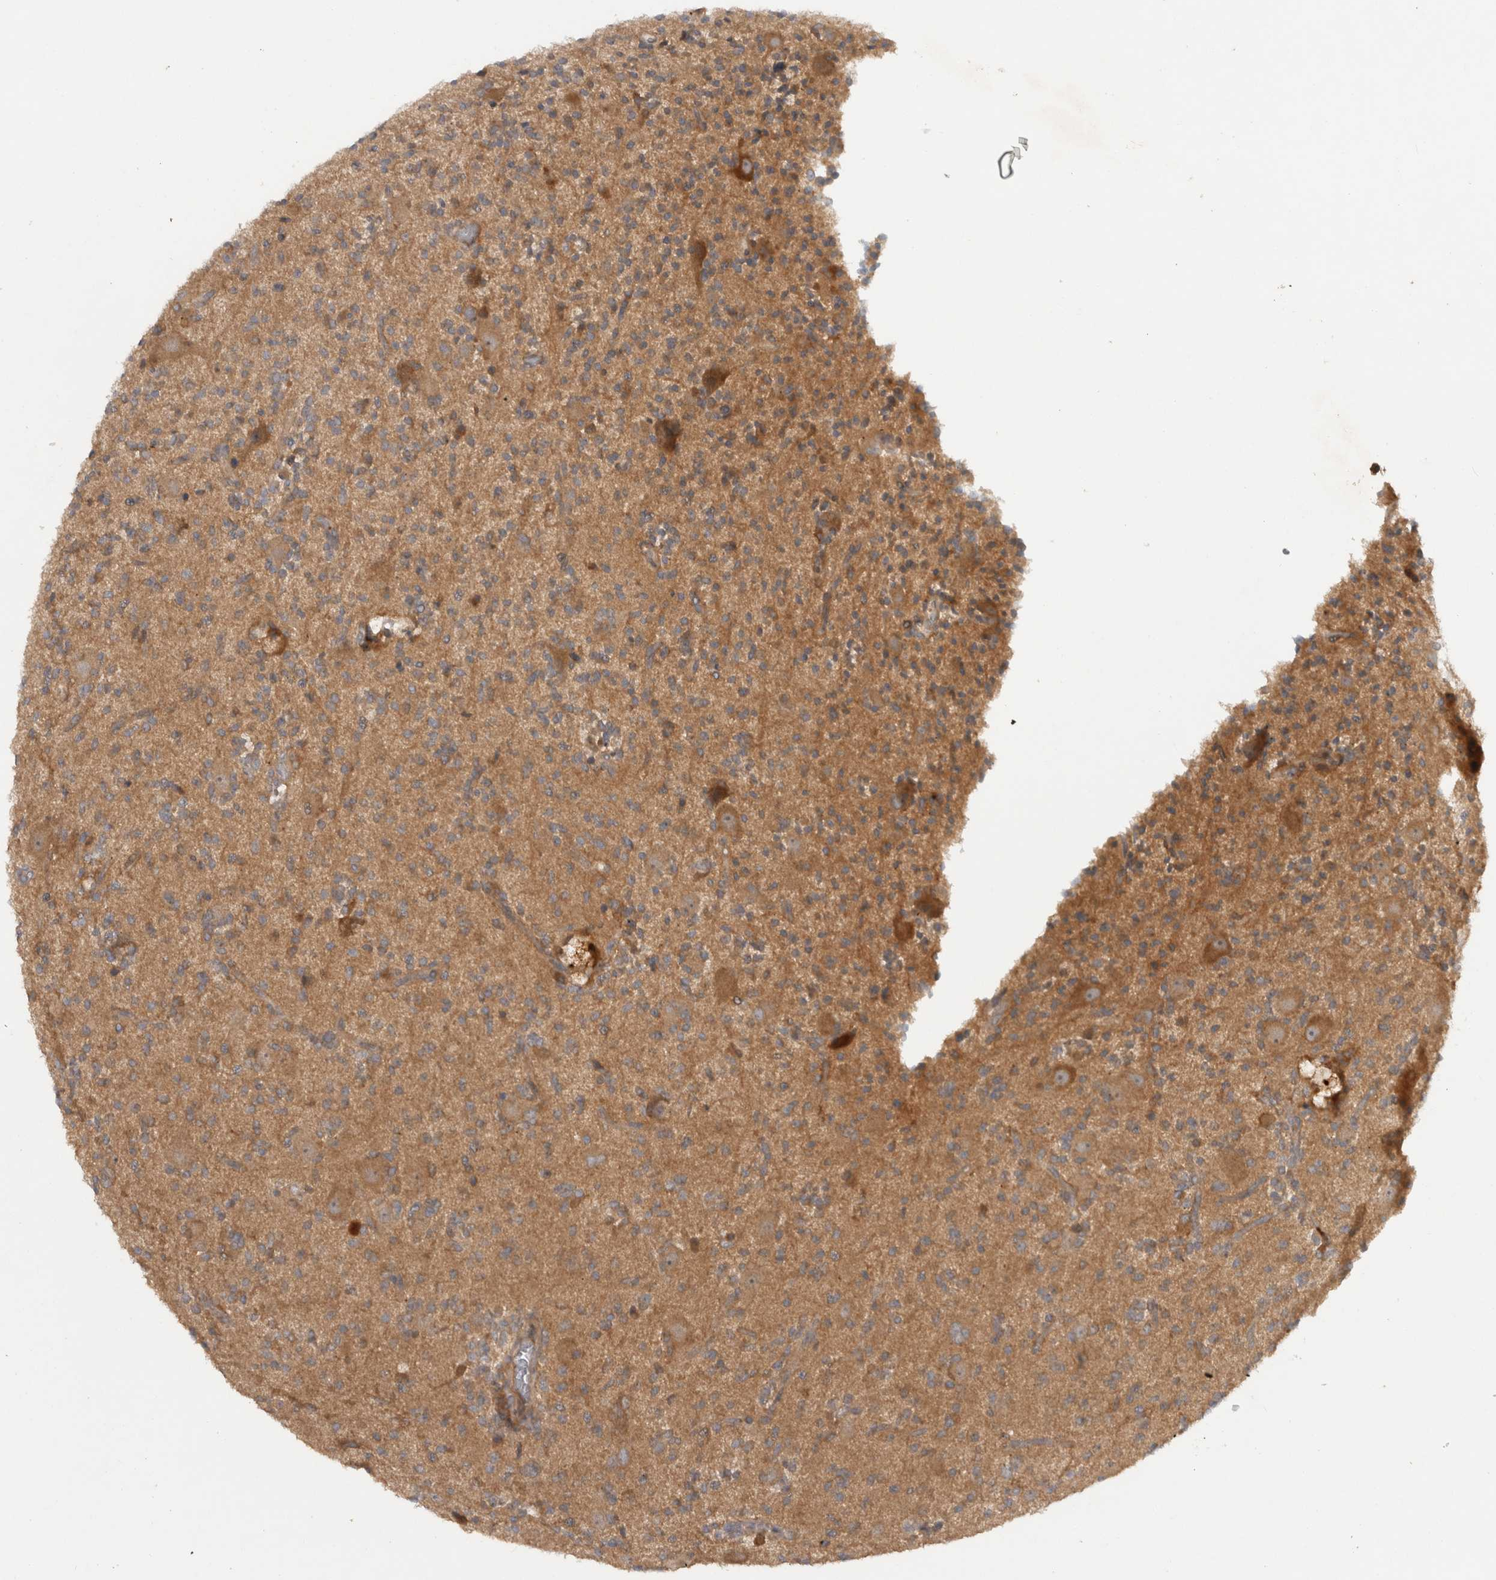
{"staining": {"intensity": "weak", "quantity": ">75%", "location": "cytoplasmic/membranous"}, "tissue": "glioma", "cell_type": "Tumor cells", "image_type": "cancer", "snomed": [{"axis": "morphology", "description": "Glioma, malignant, High grade"}, {"axis": "topography", "description": "Brain"}], "caption": "IHC (DAB (3,3'-diaminobenzidine)) staining of malignant high-grade glioma displays weak cytoplasmic/membranous protein staining in about >75% of tumor cells.", "gene": "VEPH1", "patient": {"sex": "male", "age": 34}}